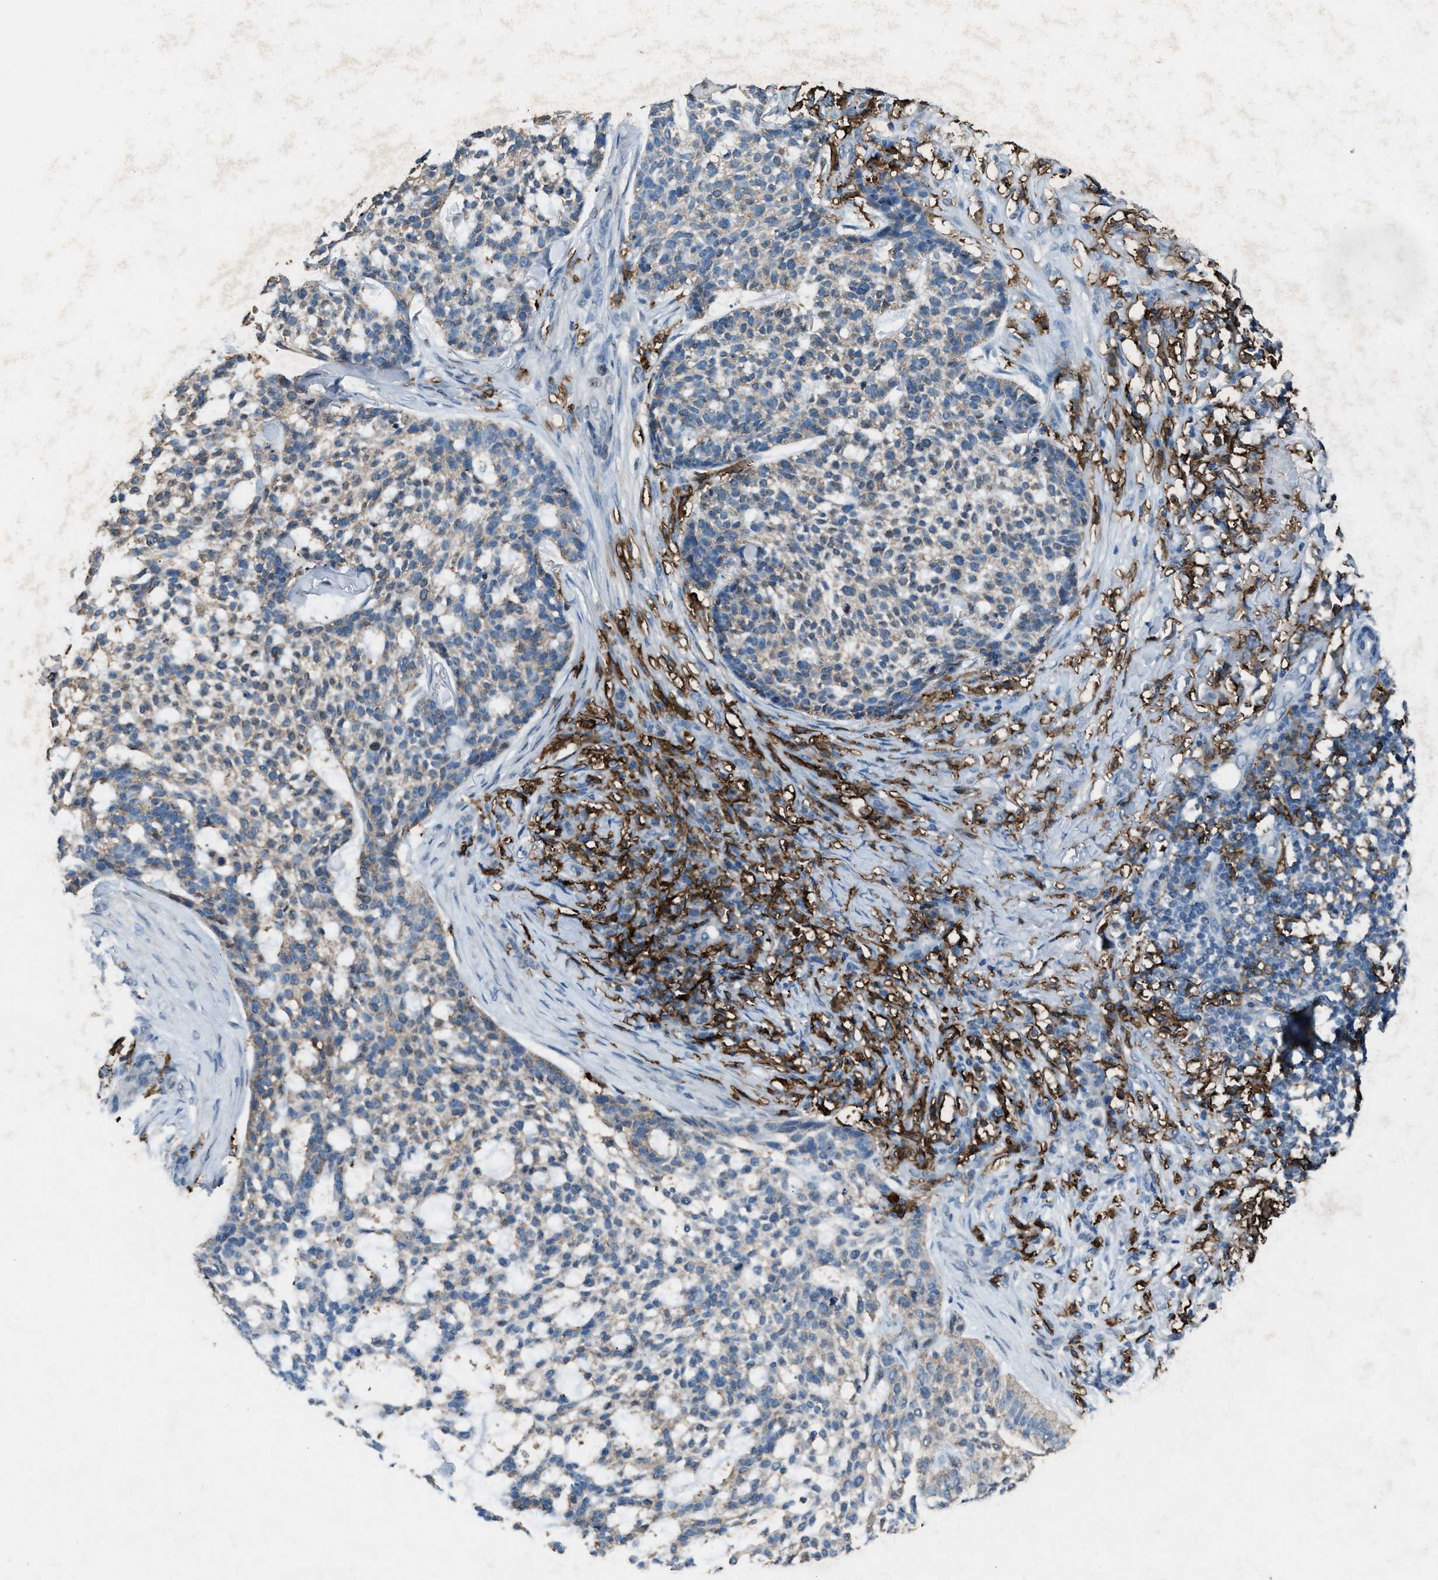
{"staining": {"intensity": "weak", "quantity": "<25%", "location": "cytoplasmic/membranous"}, "tissue": "skin cancer", "cell_type": "Tumor cells", "image_type": "cancer", "snomed": [{"axis": "morphology", "description": "Basal cell carcinoma"}, {"axis": "topography", "description": "Skin"}], "caption": "Basal cell carcinoma (skin) stained for a protein using IHC shows no staining tumor cells.", "gene": "FCER1G", "patient": {"sex": "female", "age": 64}}